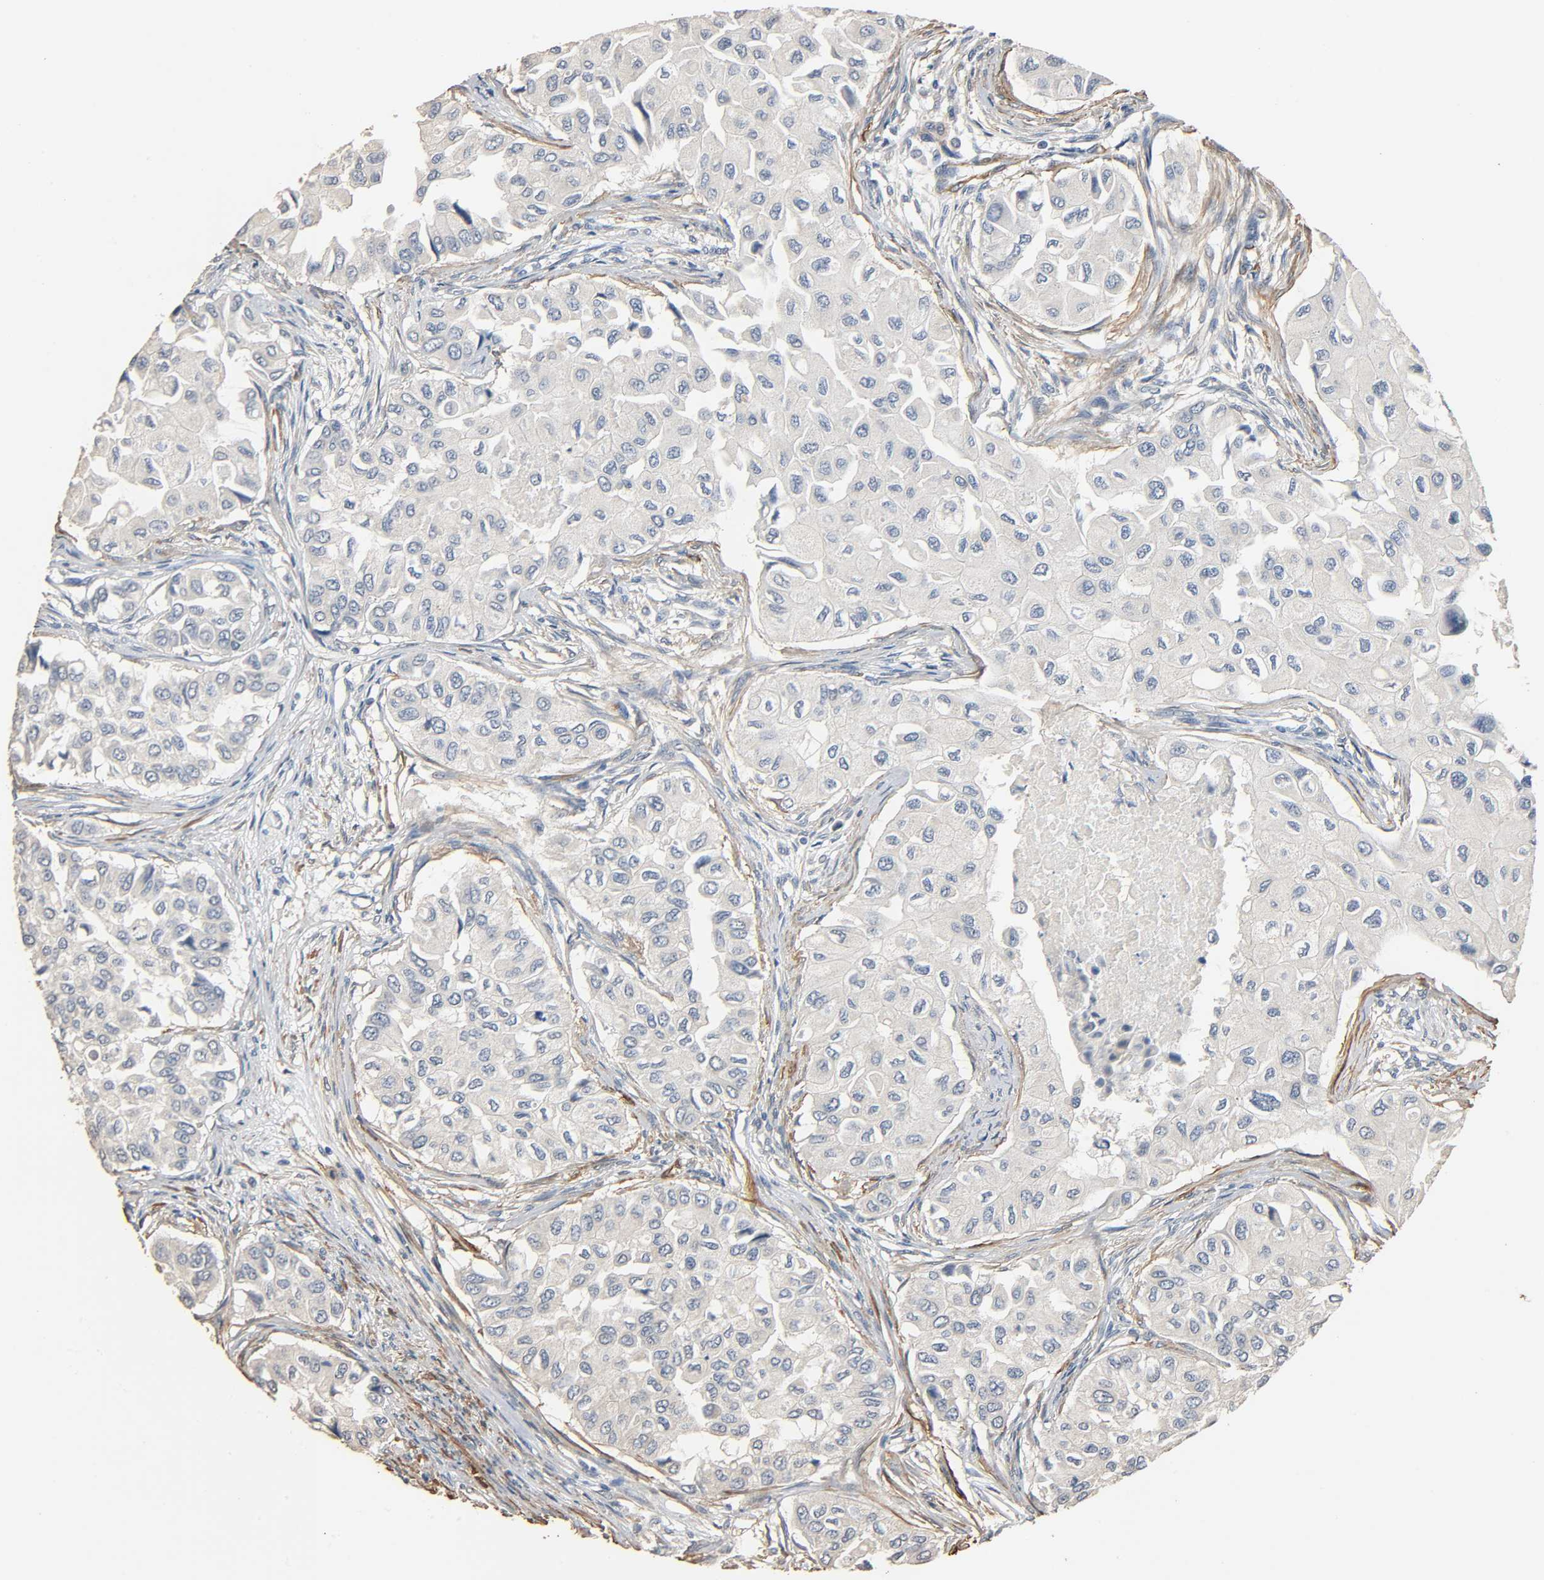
{"staining": {"intensity": "negative", "quantity": "none", "location": "none"}, "tissue": "breast cancer", "cell_type": "Tumor cells", "image_type": "cancer", "snomed": [{"axis": "morphology", "description": "Normal tissue, NOS"}, {"axis": "morphology", "description": "Duct carcinoma"}, {"axis": "topography", "description": "Breast"}], "caption": "Immunohistochemistry of human breast cancer exhibits no expression in tumor cells.", "gene": "GSTA3", "patient": {"sex": "female", "age": 49}}